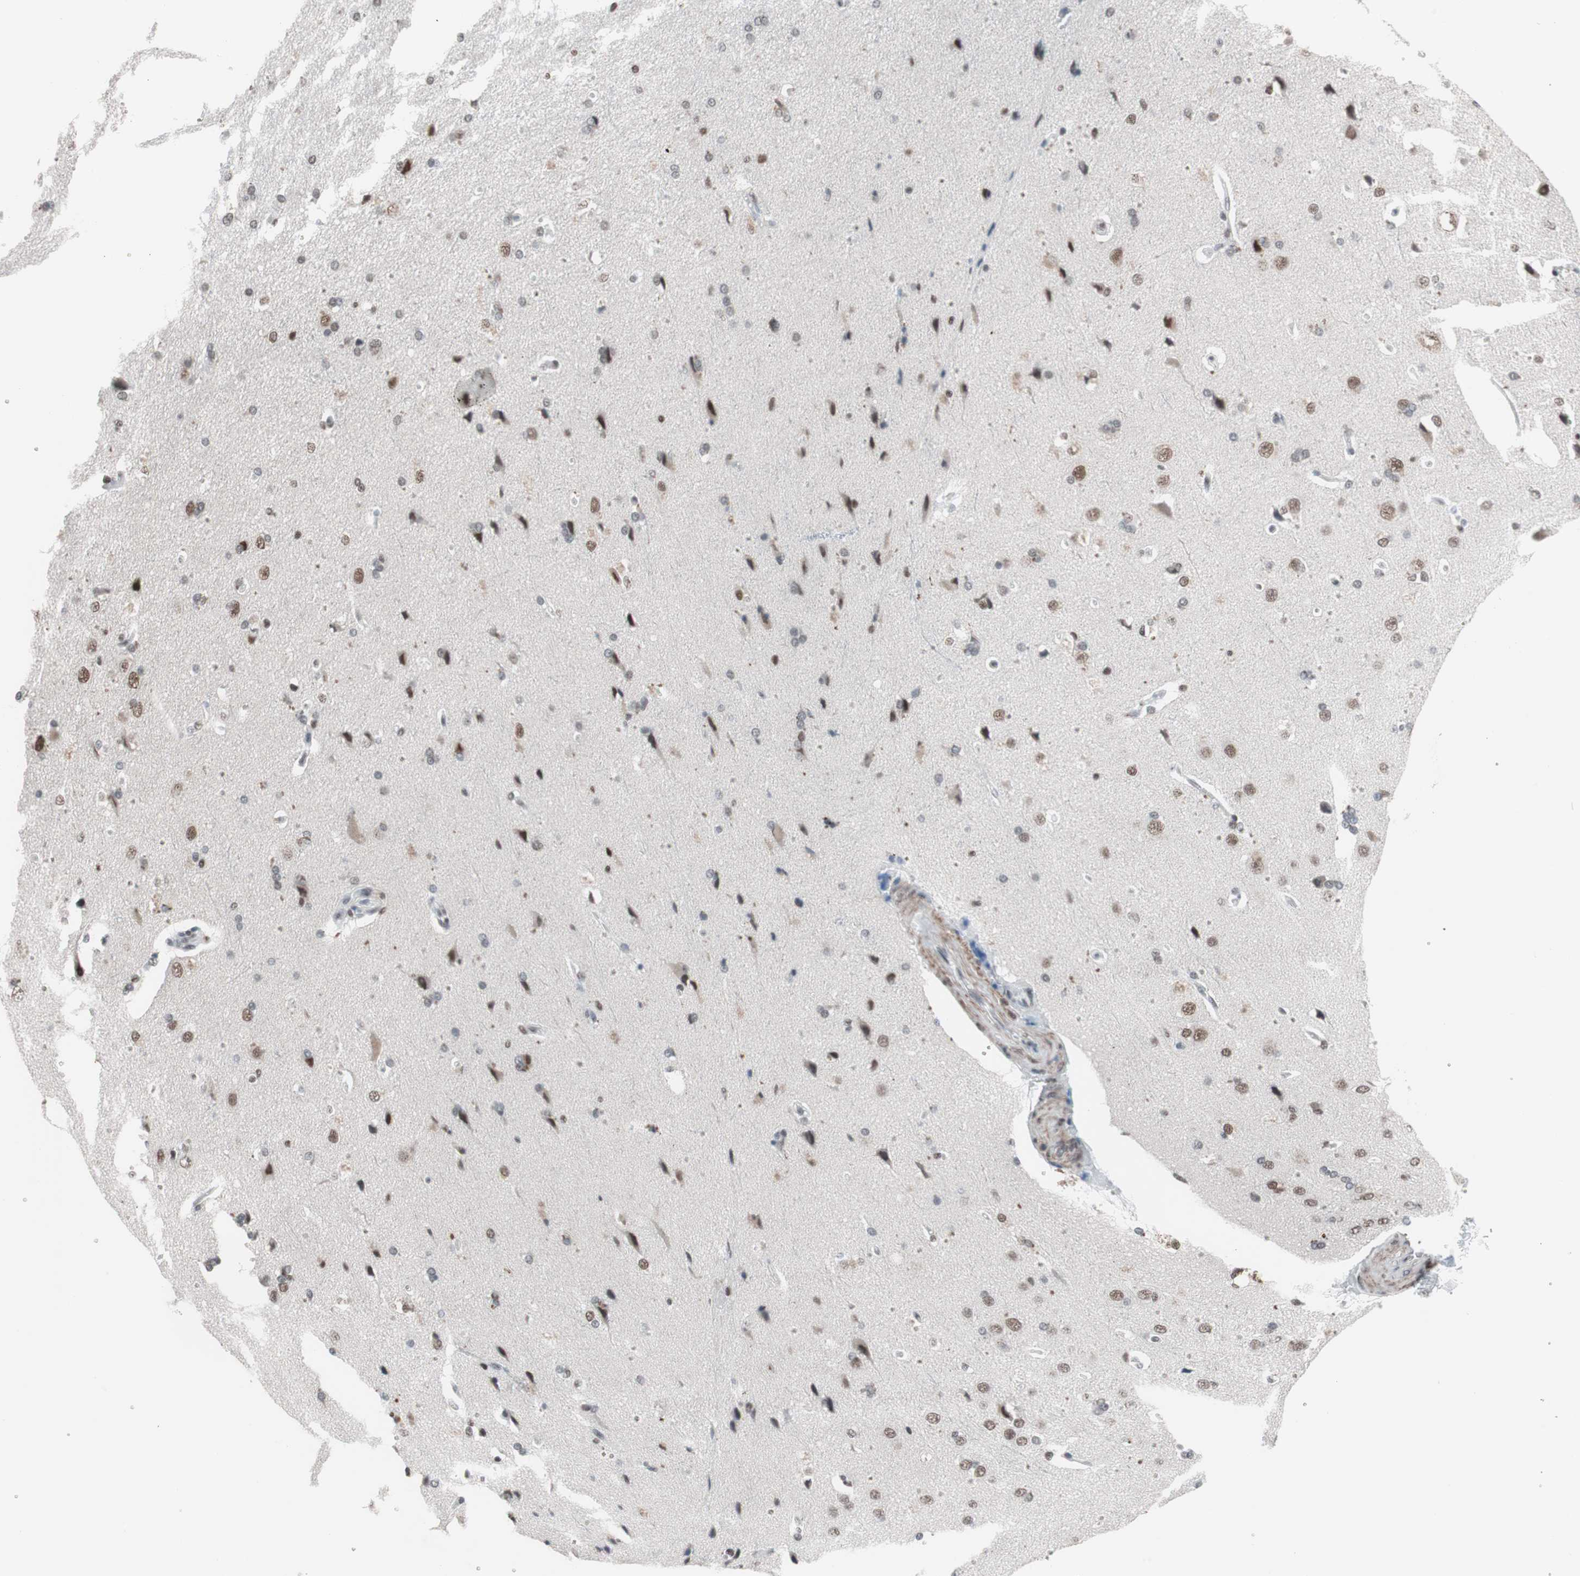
{"staining": {"intensity": "negative", "quantity": "none", "location": "none"}, "tissue": "cerebral cortex", "cell_type": "Endothelial cells", "image_type": "normal", "snomed": [{"axis": "morphology", "description": "Normal tissue, NOS"}, {"axis": "topography", "description": "Cerebral cortex"}], "caption": "High power microscopy histopathology image of an immunohistochemistry micrograph of benign cerebral cortex, revealing no significant expression in endothelial cells.", "gene": "ARID1A", "patient": {"sex": "male", "age": 62}}